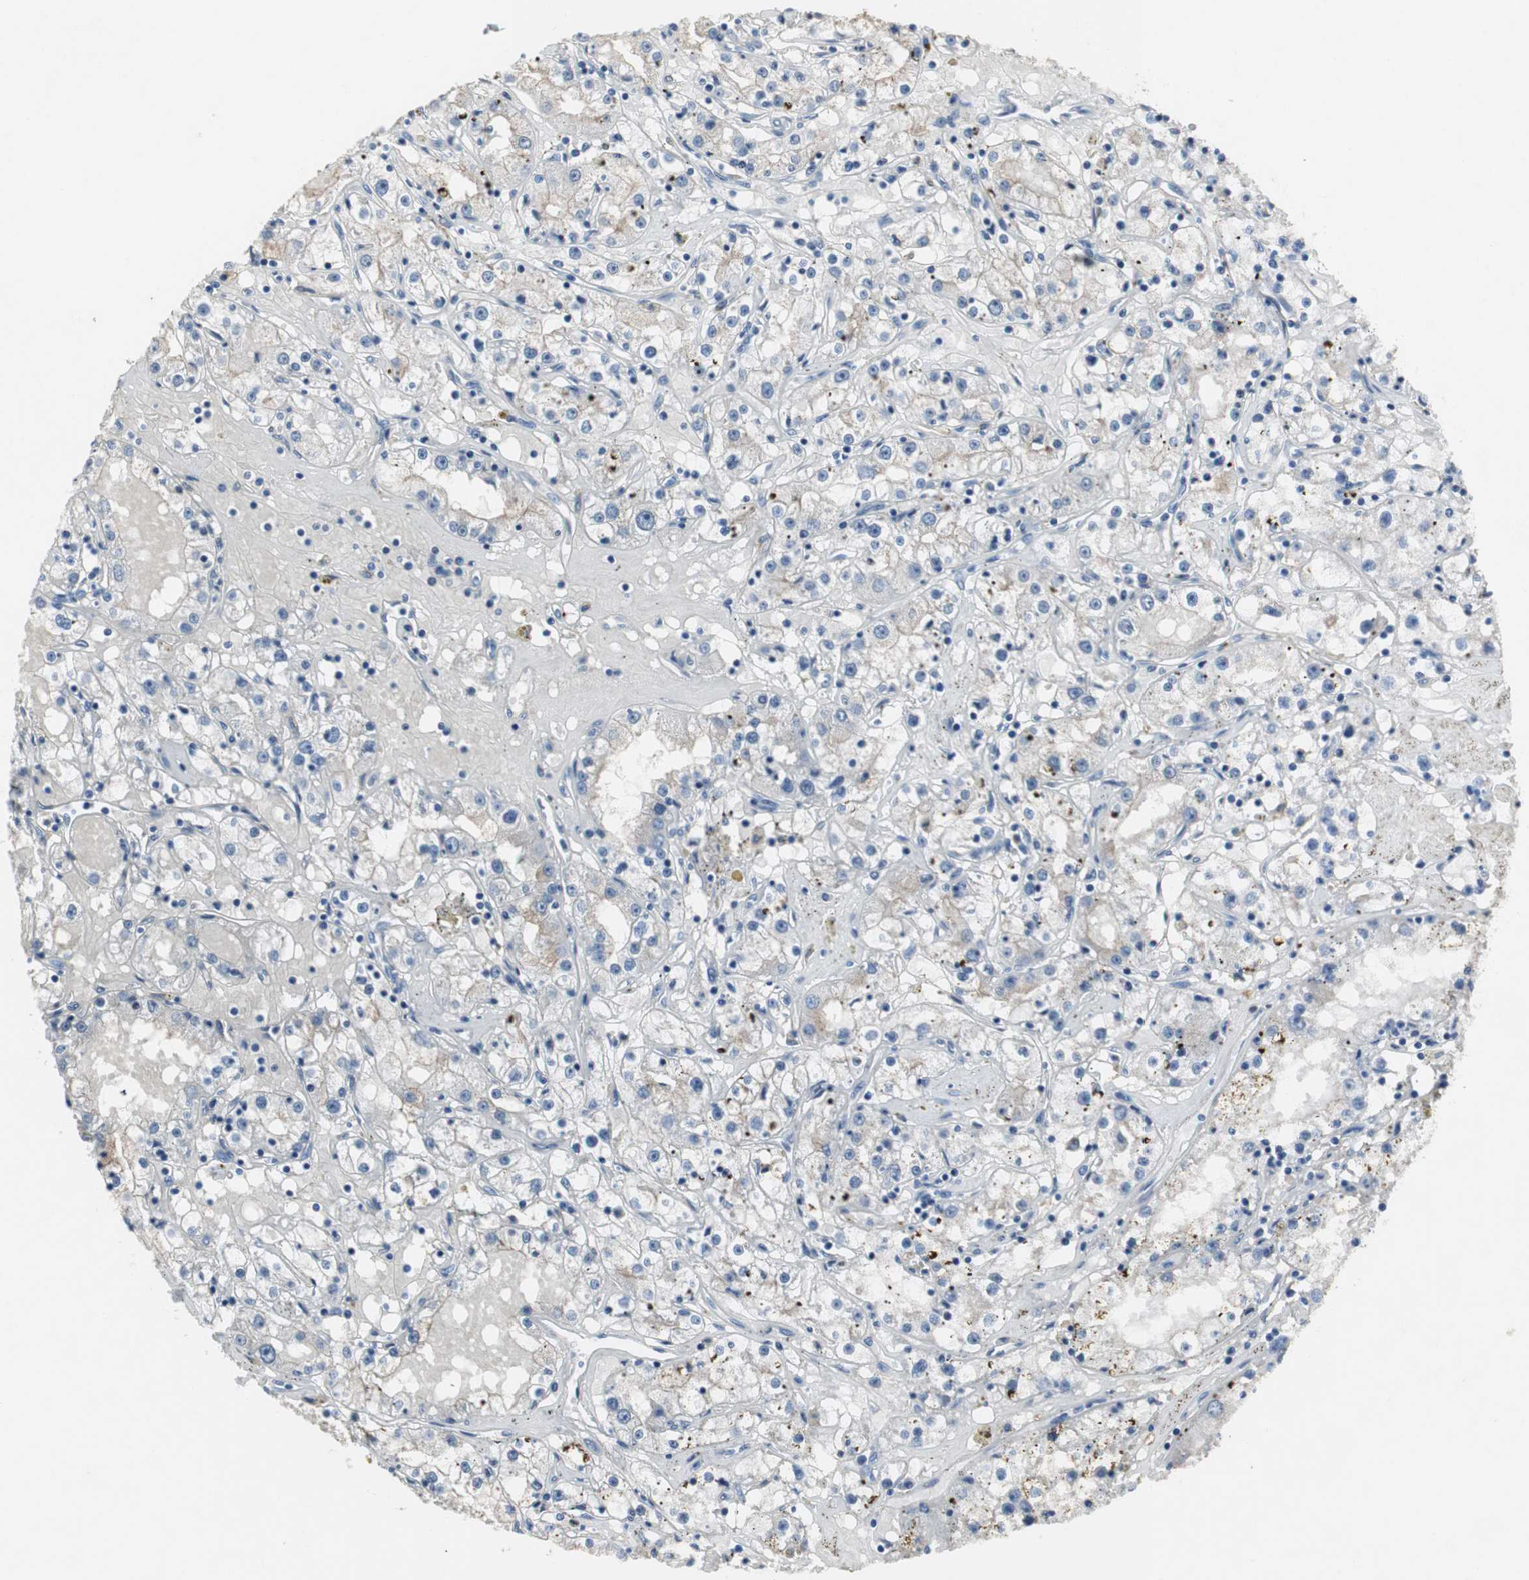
{"staining": {"intensity": "weak", "quantity": "25%-75%", "location": "cytoplasmic/membranous"}, "tissue": "renal cancer", "cell_type": "Tumor cells", "image_type": "cancer", "snomed": [{"axis": "morphology", "description": "Adenocarcinoma, NOS"}, {"axis": "topography", "description": "Kidney"}], "caption": "Immunohistochemistry (IHC) histopathology image of neoplastic tissue: adenocarcinoma (renal) stained using IHC demonstrates low levels of weak protein expression localized specifically in the cytoplasmic/membranous of tumor cells, appearing as a cytoplasmic/membranous brown color.", "gene": "LRP2", "patient": {"sex": "male", "age": 56}}